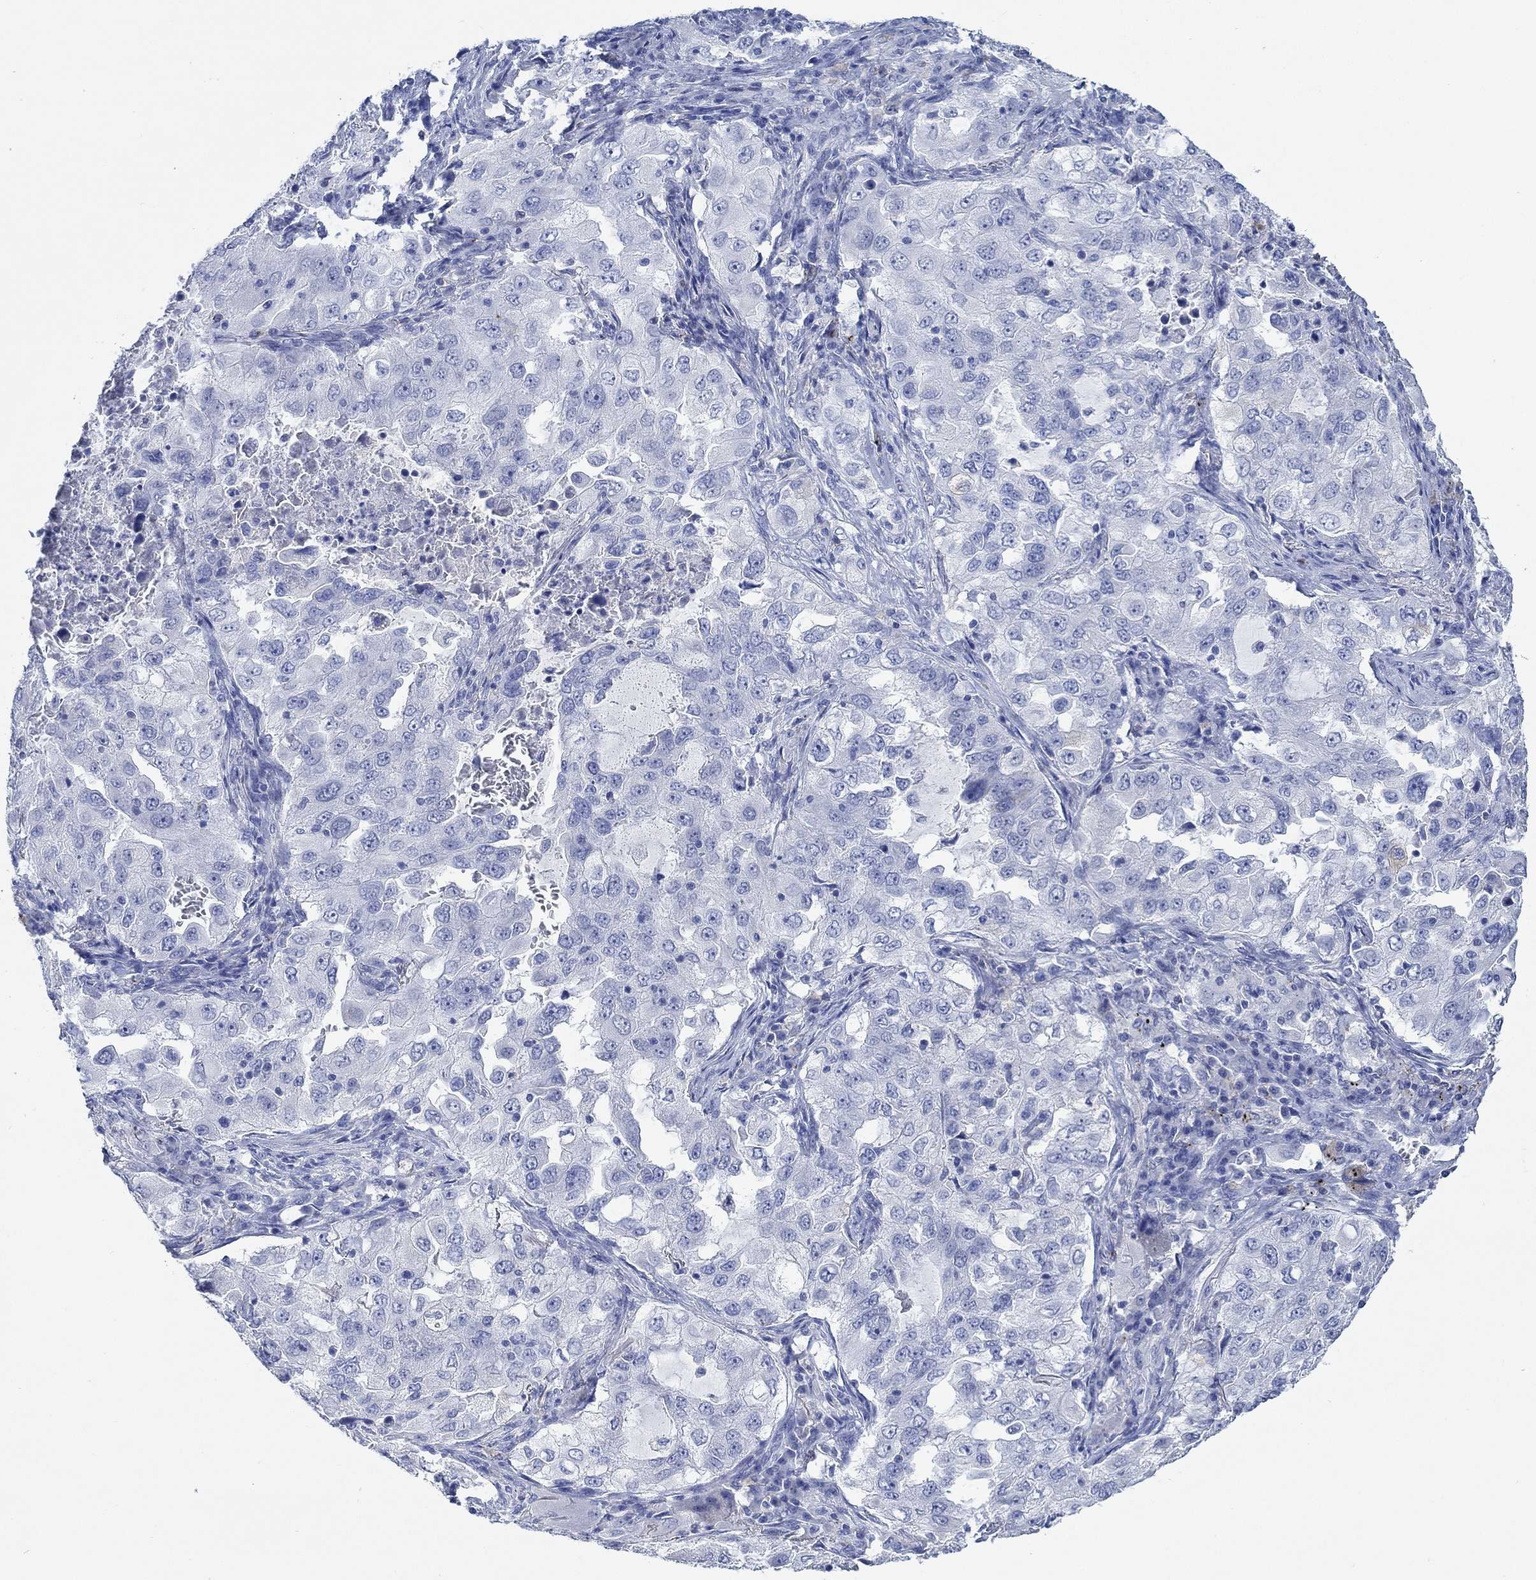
{"staining": {"intensity": "negative", "quantity": "none", "location": "none"}, "tissue": "lung cancer", "cell_type": "Tumor cells", "image_type": "cancer", "snomed": [{"axis": "morphology", "description": "Adenocarcinoma, NOS"}, {"axis": "topography", "description": "Lung"}], "caption": "Immunohistochemical staining of lung adenocarcinoma exhibits no significant staining in tumor cells.", "gene": "PPP1R17", "patient": {"sex": "female", "age": 61}}